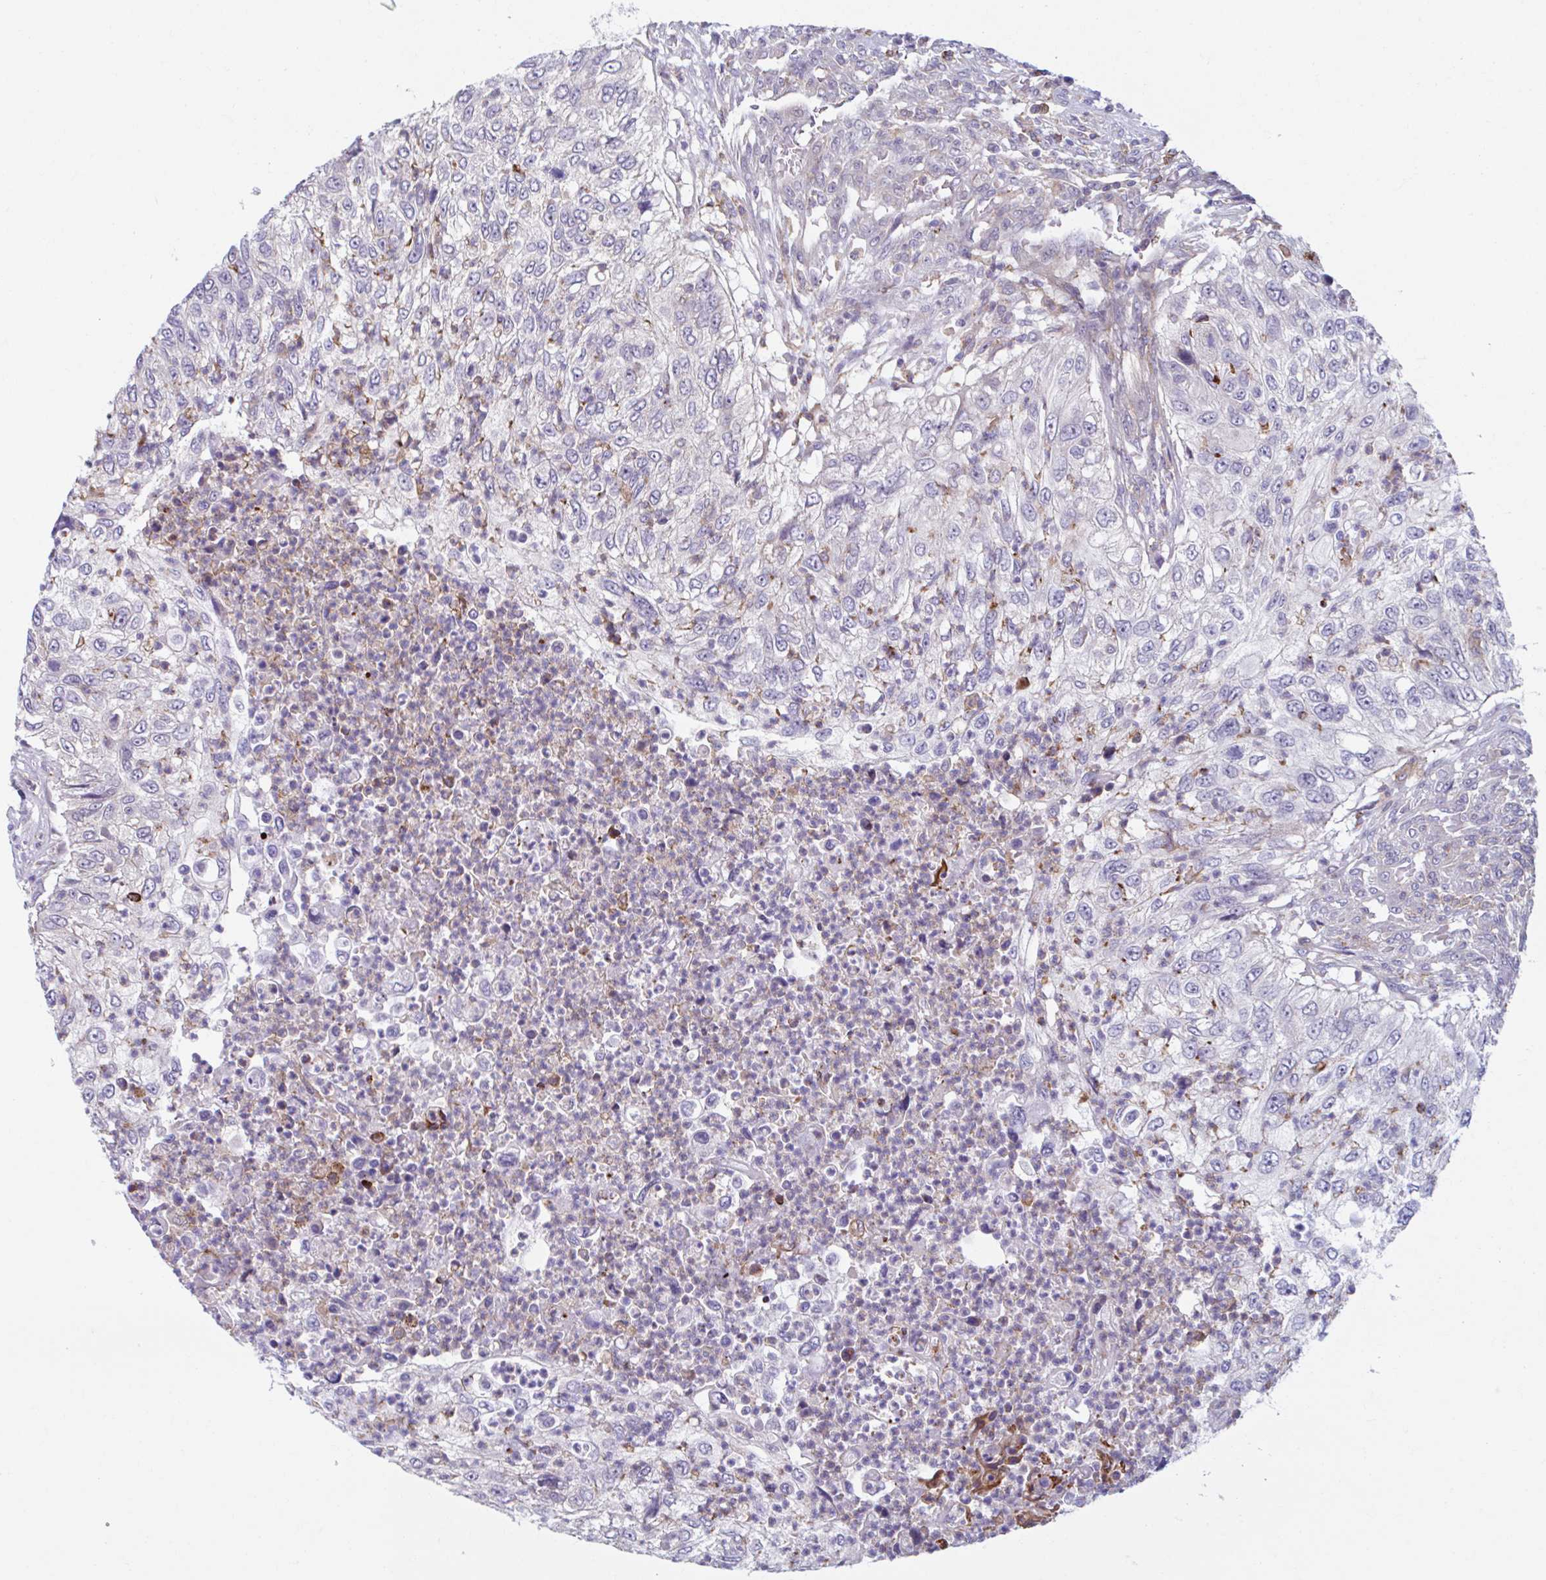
{"staining": {"intensity": "negative", "quantity": "none", "location": "none"}, "tissue": "urothelial cancer", "cell_type": "Tumor cells", "image_type": "cancer", "snomed": [{"axis": "morphology", "description": "Urothelial carcinoma, High grade"}, {"axis": "topography", "description": "Urinary bladder"}], "caption": "Immunohistochemistry of urothelial cancer reveals no staining in tumor cells. (DAB immunohistochemistry visualized using brightfield microscopy, high magnification).", "gene": "ADAT3", "patient": {"sex": "female", "age": 60}}